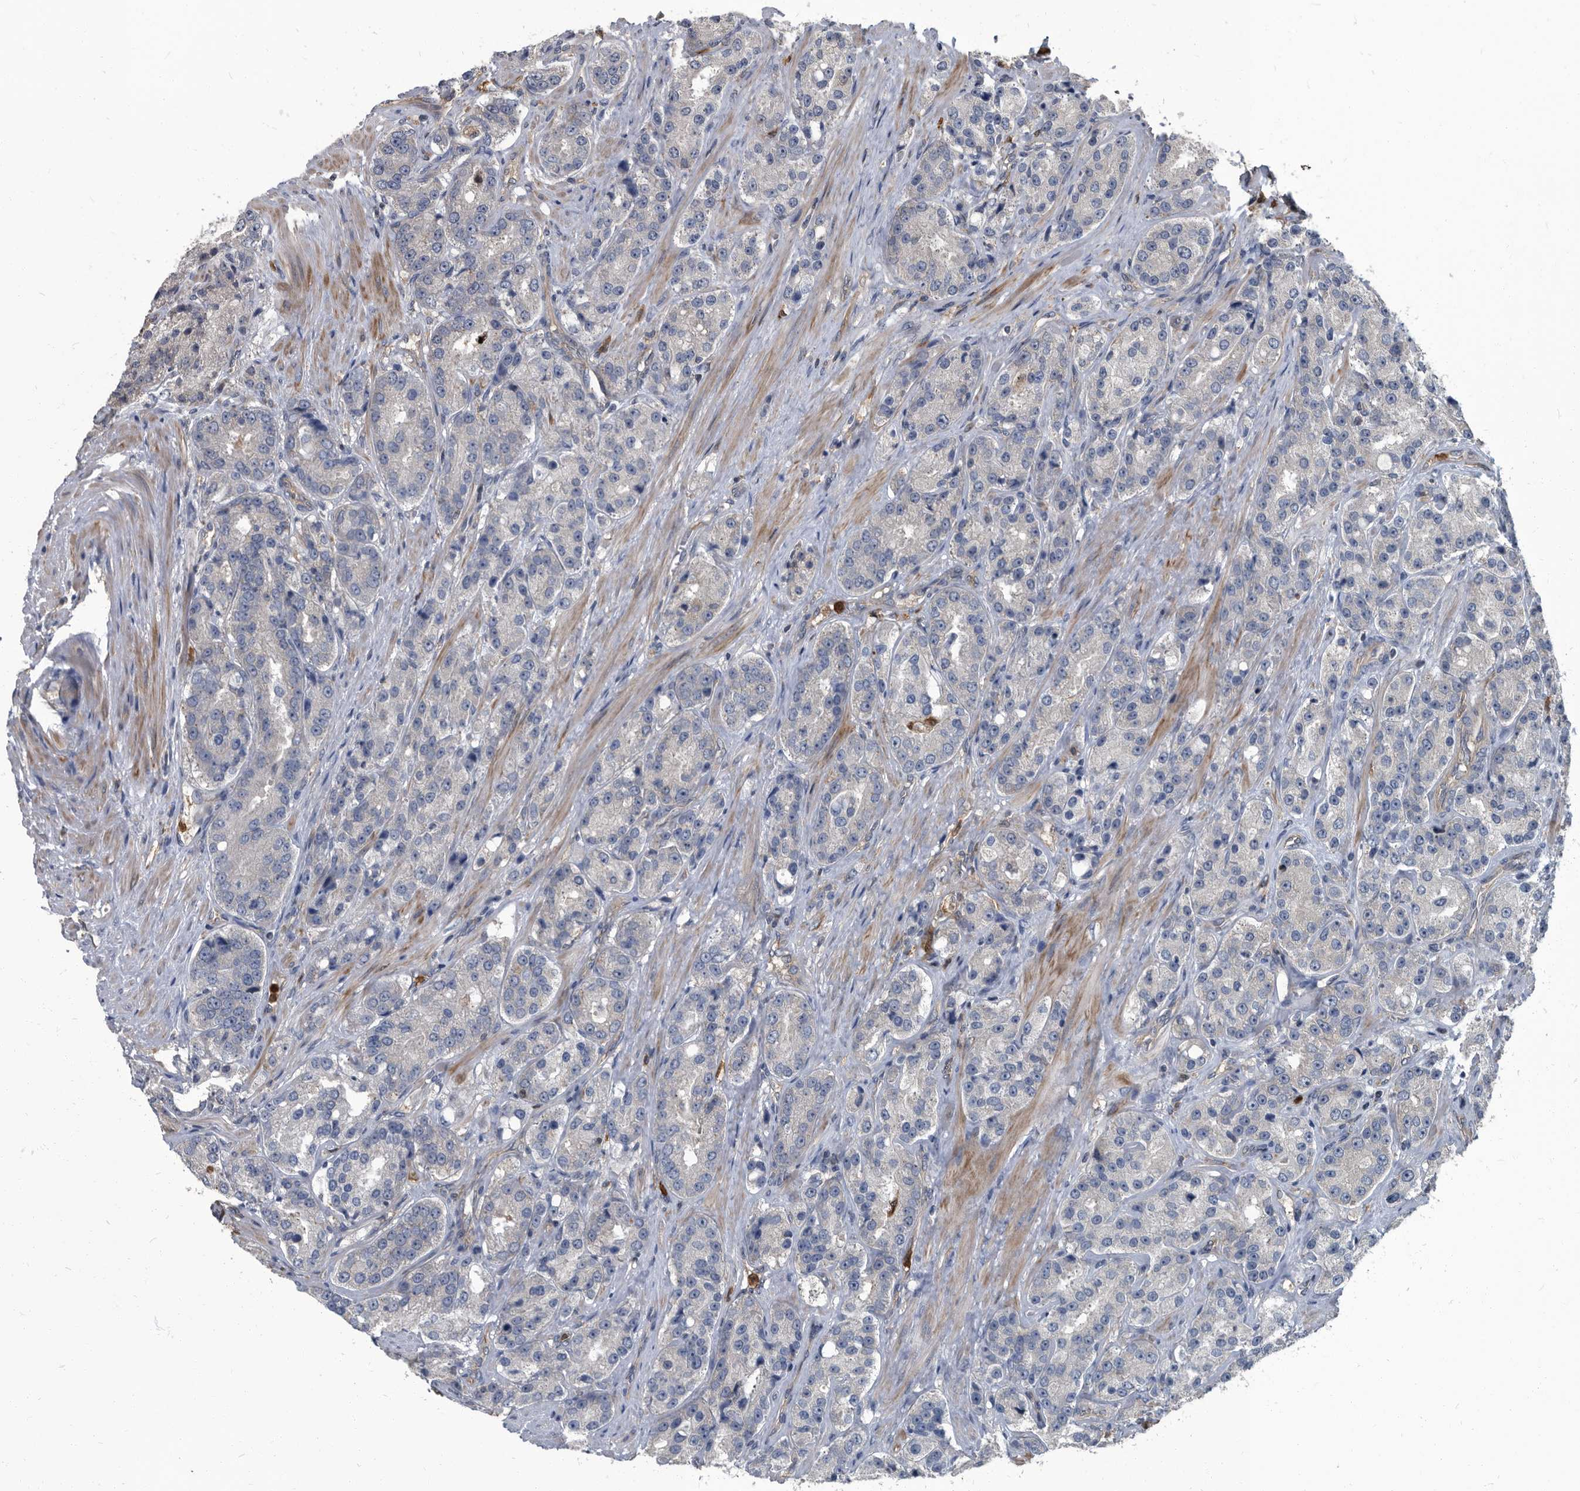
{"staining": {"intensity": "negative", "quantity": "none", "location": "none"}, "tissue": "prostate cancer", "cell_type": "Tumor cells", "image_type": "cancer", "snomed": [{"axis": "morphology", "description": "Adenocarcinoma, High grade"}, {"axis": "topography", "description": "Prostate"}], "caption": "Tumor cells are negative for brown protein staining in prostate high-grade adenocarcinoma. (DAB immunohistochemistry (IHC) visualized using brightfield microscopy, high magnification).", "gene": "CDV3", "patient": {"sex": "male", "age": 60}}